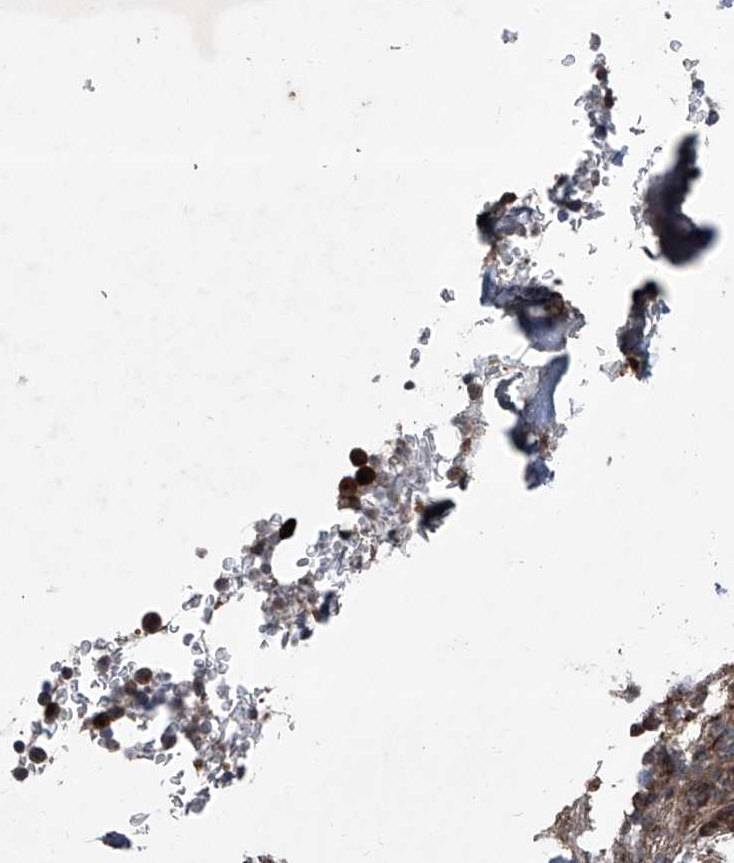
{"staining": {"intensity": "moderate", "quantity": "25%-75%", "location": "cytoplasmic/membranous"}, "tissue": "bone marrow", "cell_type": "Hematopoietic cells", "image_type": "normal", "snomed": [{"axis": "morphology", "description": "Normal tissue, NOS"}, {"axis": "topography", "description": "Bone marrow"}], "caption": "The image shows immunohistochemical staining of benign bone marrow. There is moderate cytoplasmic/membranous expression is identified in approximately 25%-75% of hematopoietic cells. The staining was performed using DAB (3,3'-diaminobenzidine), with brown indicating positive protein expression. Nuclei are stained blue with hematoxylin.", "gene": "COA7", "patient": {"sex": "male", "age": 58}}